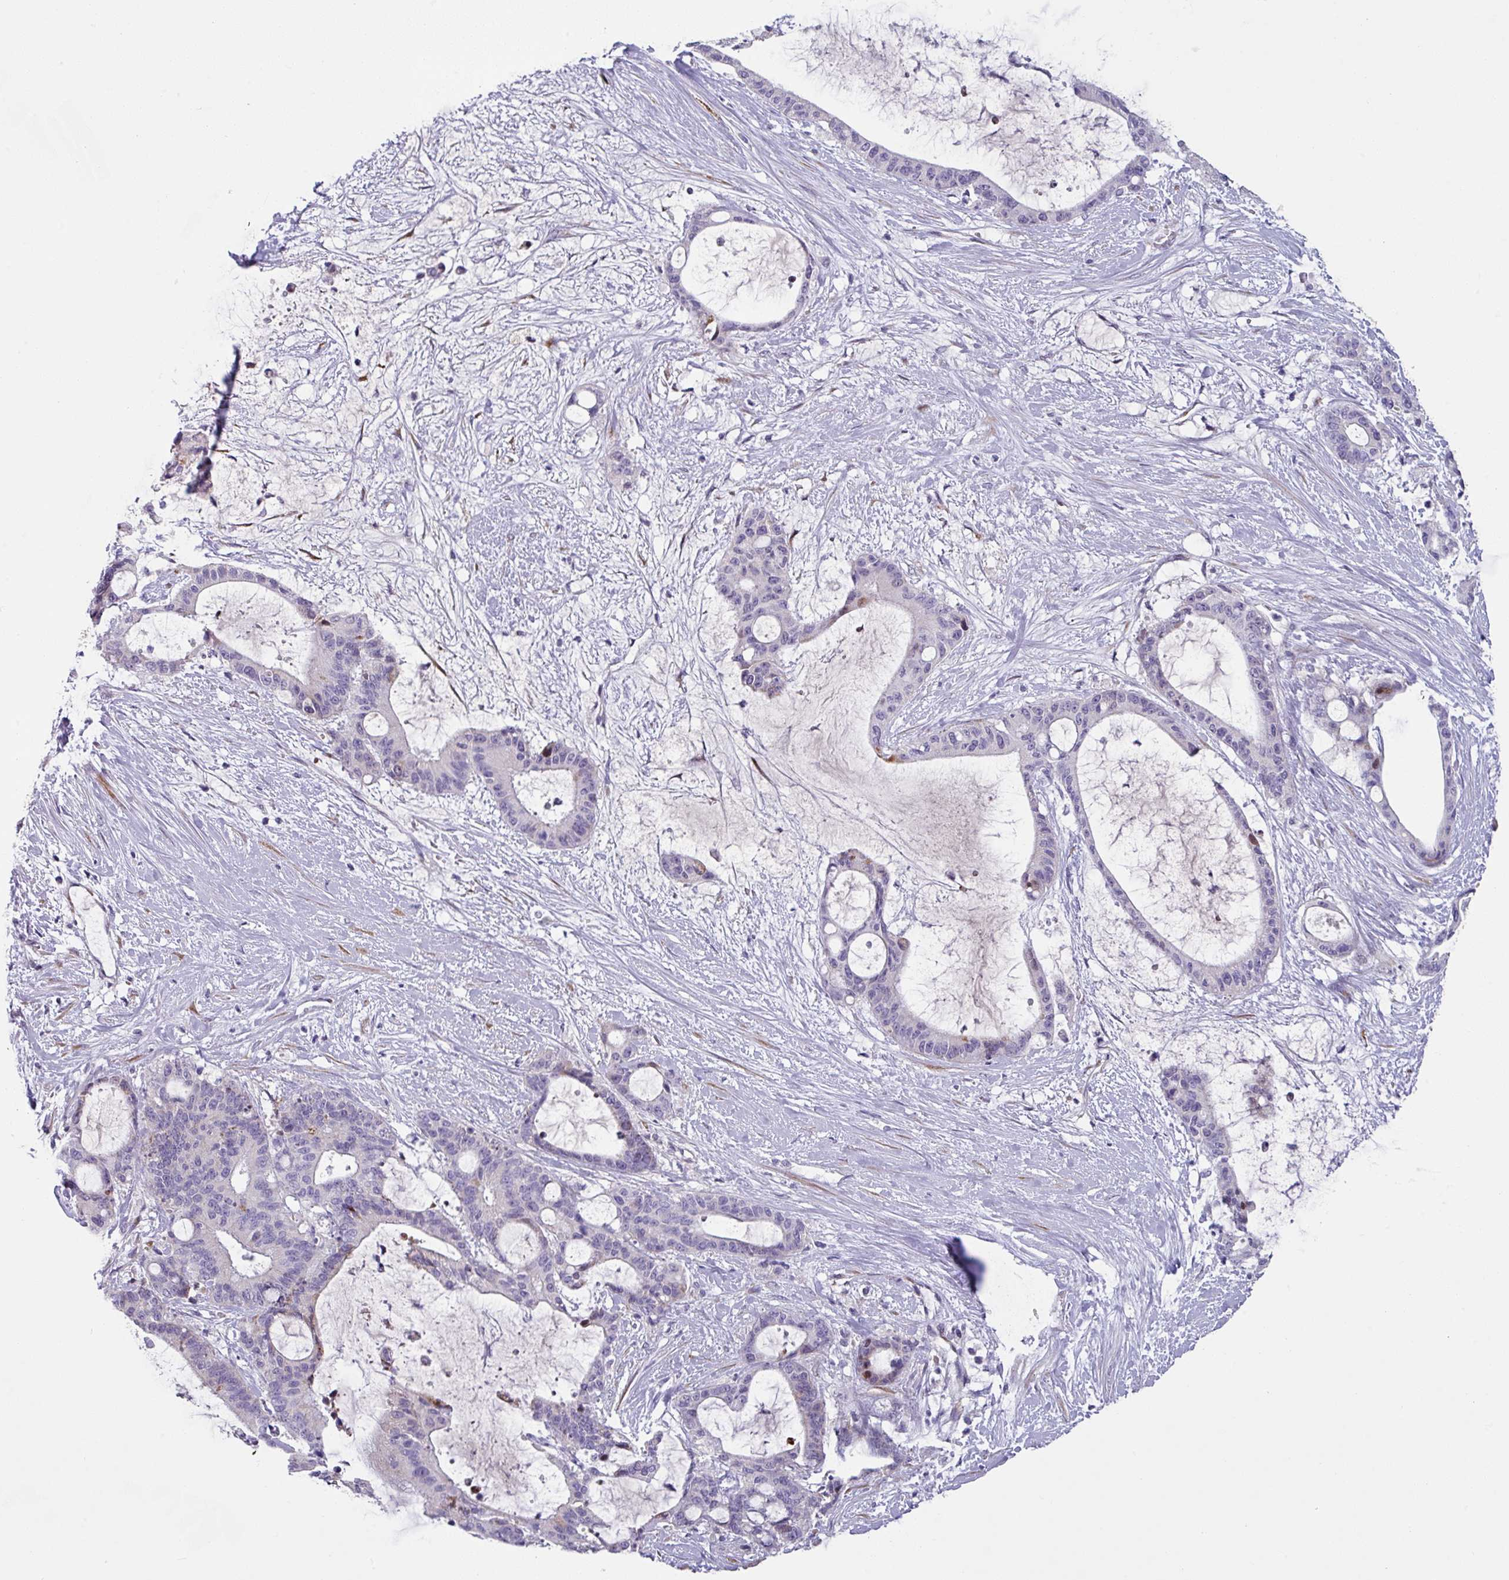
{"staining": {"intensity": "negative", "quantity": "none", "location": "none"}, "tissue": "liver cancer", "cell_type": "Tumor cells", "image_type": "cancer", "snomed": [{"axis": "morphology", "description": "Normal tissue, NOS"}, {"axis": "morphology", "description": "Cholangiocarcinoma"}, {"axis": "topography", "description": "Liver"}, {"axis": "topography", "description": "Peripheral nerve tissue"}], "caption": "Immunohistochemical staining of cholangiocarcinoma (liver) displays no significant positivity in tumor cells.", "gene": "KLHL3", "patient": {"sex": "female", "age": 73}}